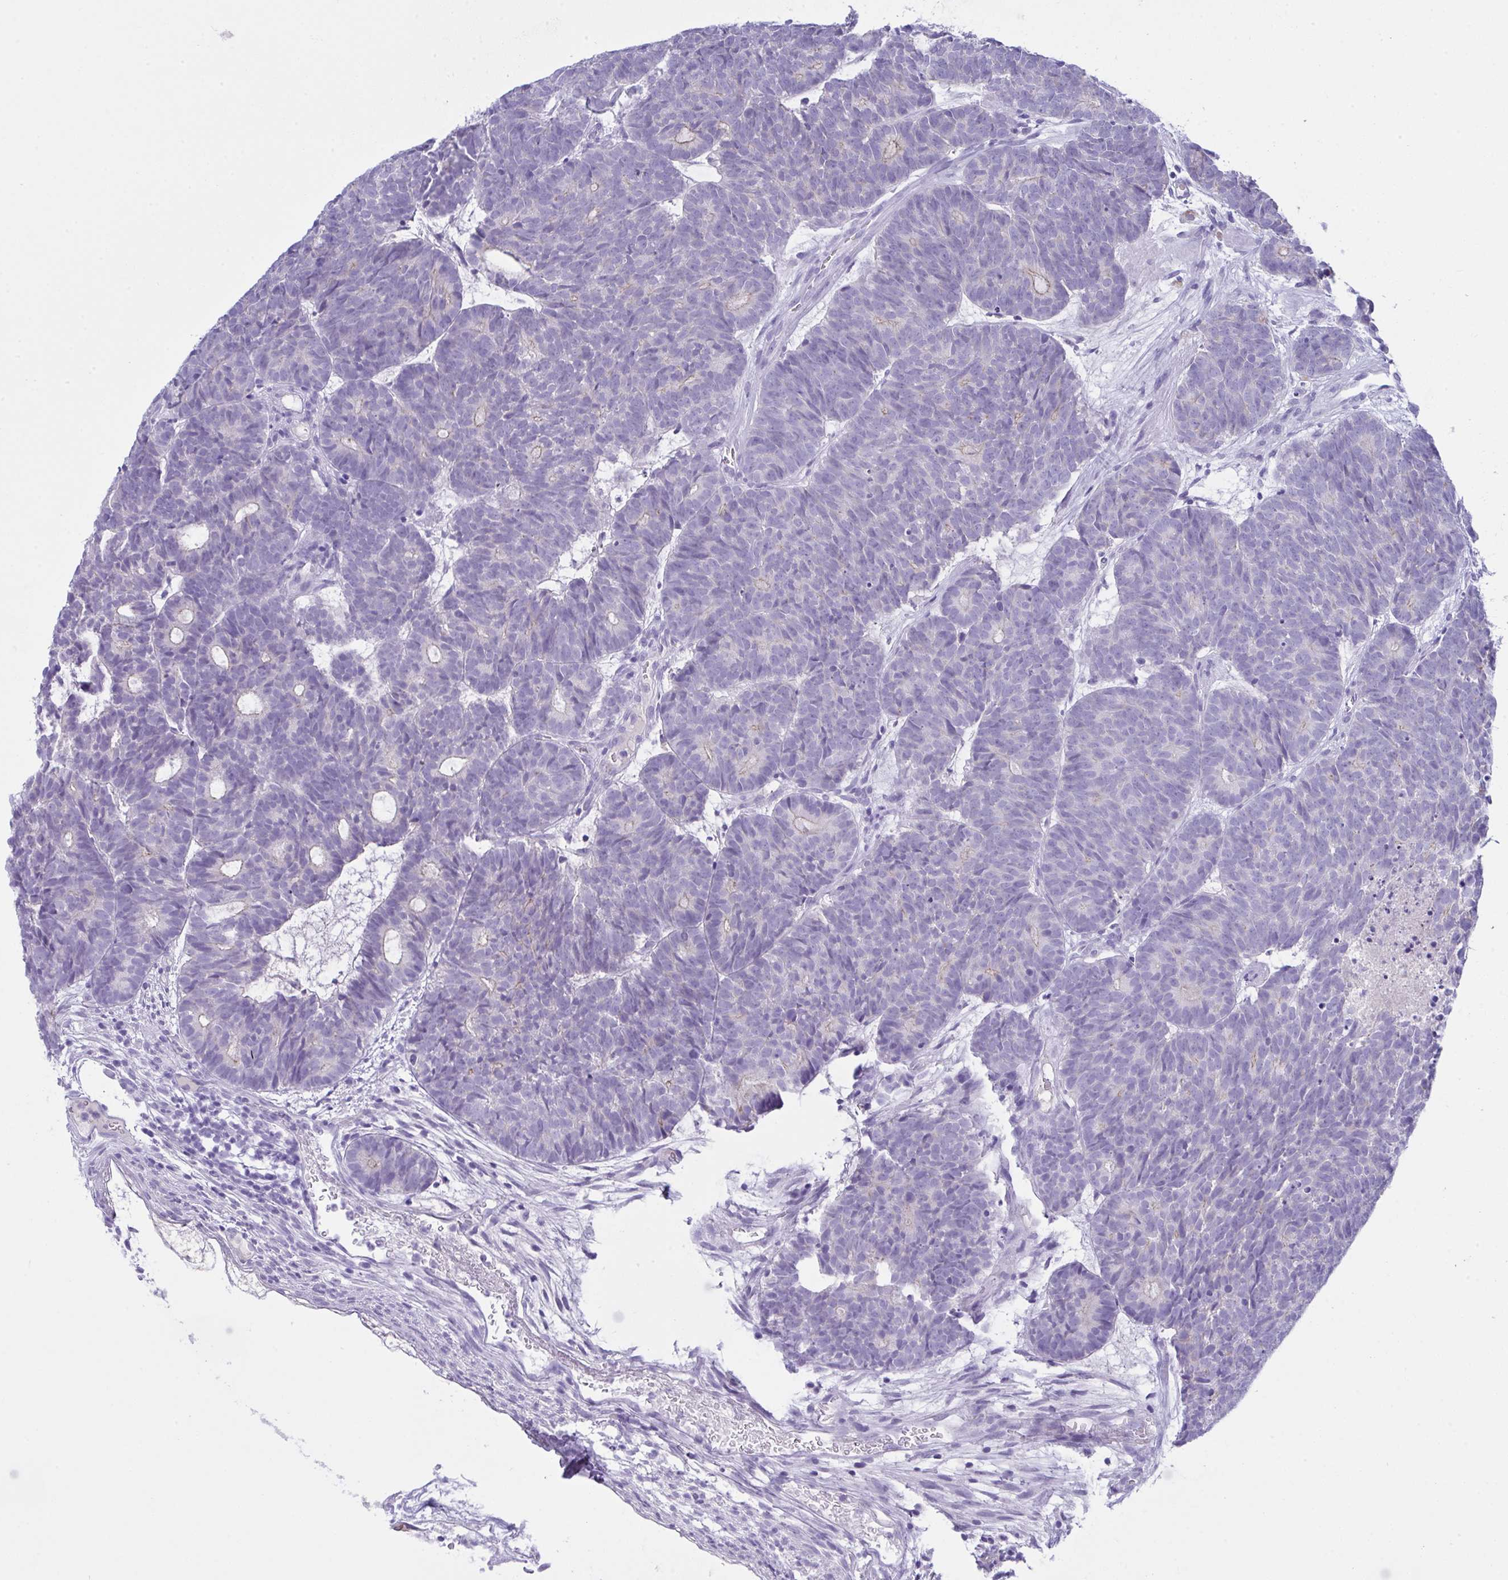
{"staining": {"intensity": "negative", "quantity": "none", "location": "none"}, "tissue": "head and neck cancer", "cell_type": "Tumor cells", "image_type": "cancer", "snomed": [{"axis": "morphology", "description": "Adenocarcinoma, NOS"}, {"axis": "topography", "description": "Head-Neck"}], "caption": "Immunohistochemical staining of human head and neck adenocarcinoma reveals no significant staining in tumor cells. (IHC, brightfield microscopy, high magnification).", "gene": "GLB1L2", "patient": {"sex": "female", "age": 81}}